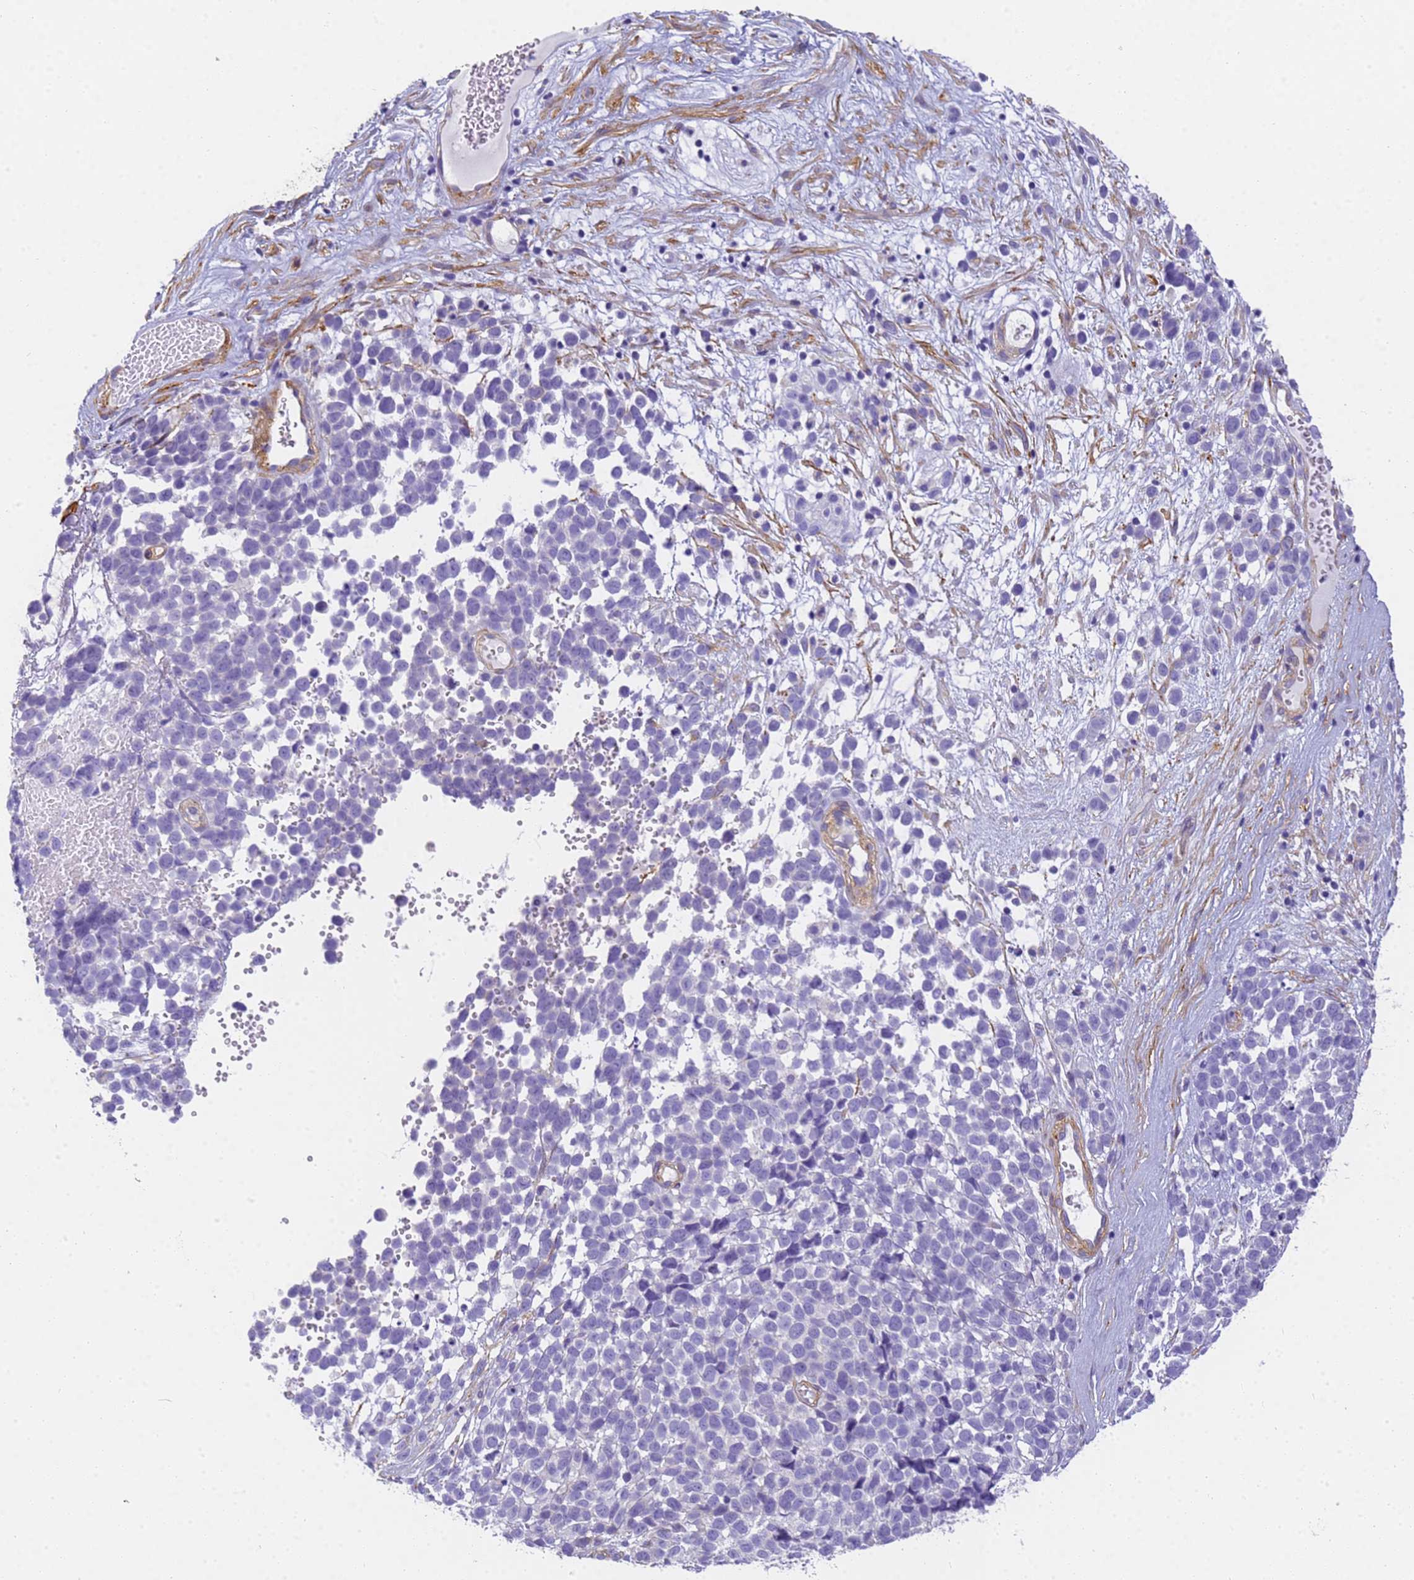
{"staining": {"intensity": "negative", "quantity": "none", "location": "none"}, "tissue": "melanoma", "cell_type": "Tumor cells", "image_type": "cancer", "snomed": [{"axis": "morphology", "description": "Malignant melanoma, NOS"}, {"axis": "topography", "description": "Nose, NOS"}], "caption": "Tumor cells are negative for brown protein staining in melanoma.", "gene": "MVB12A", "patient": {"sex": "female", "age": 48}}